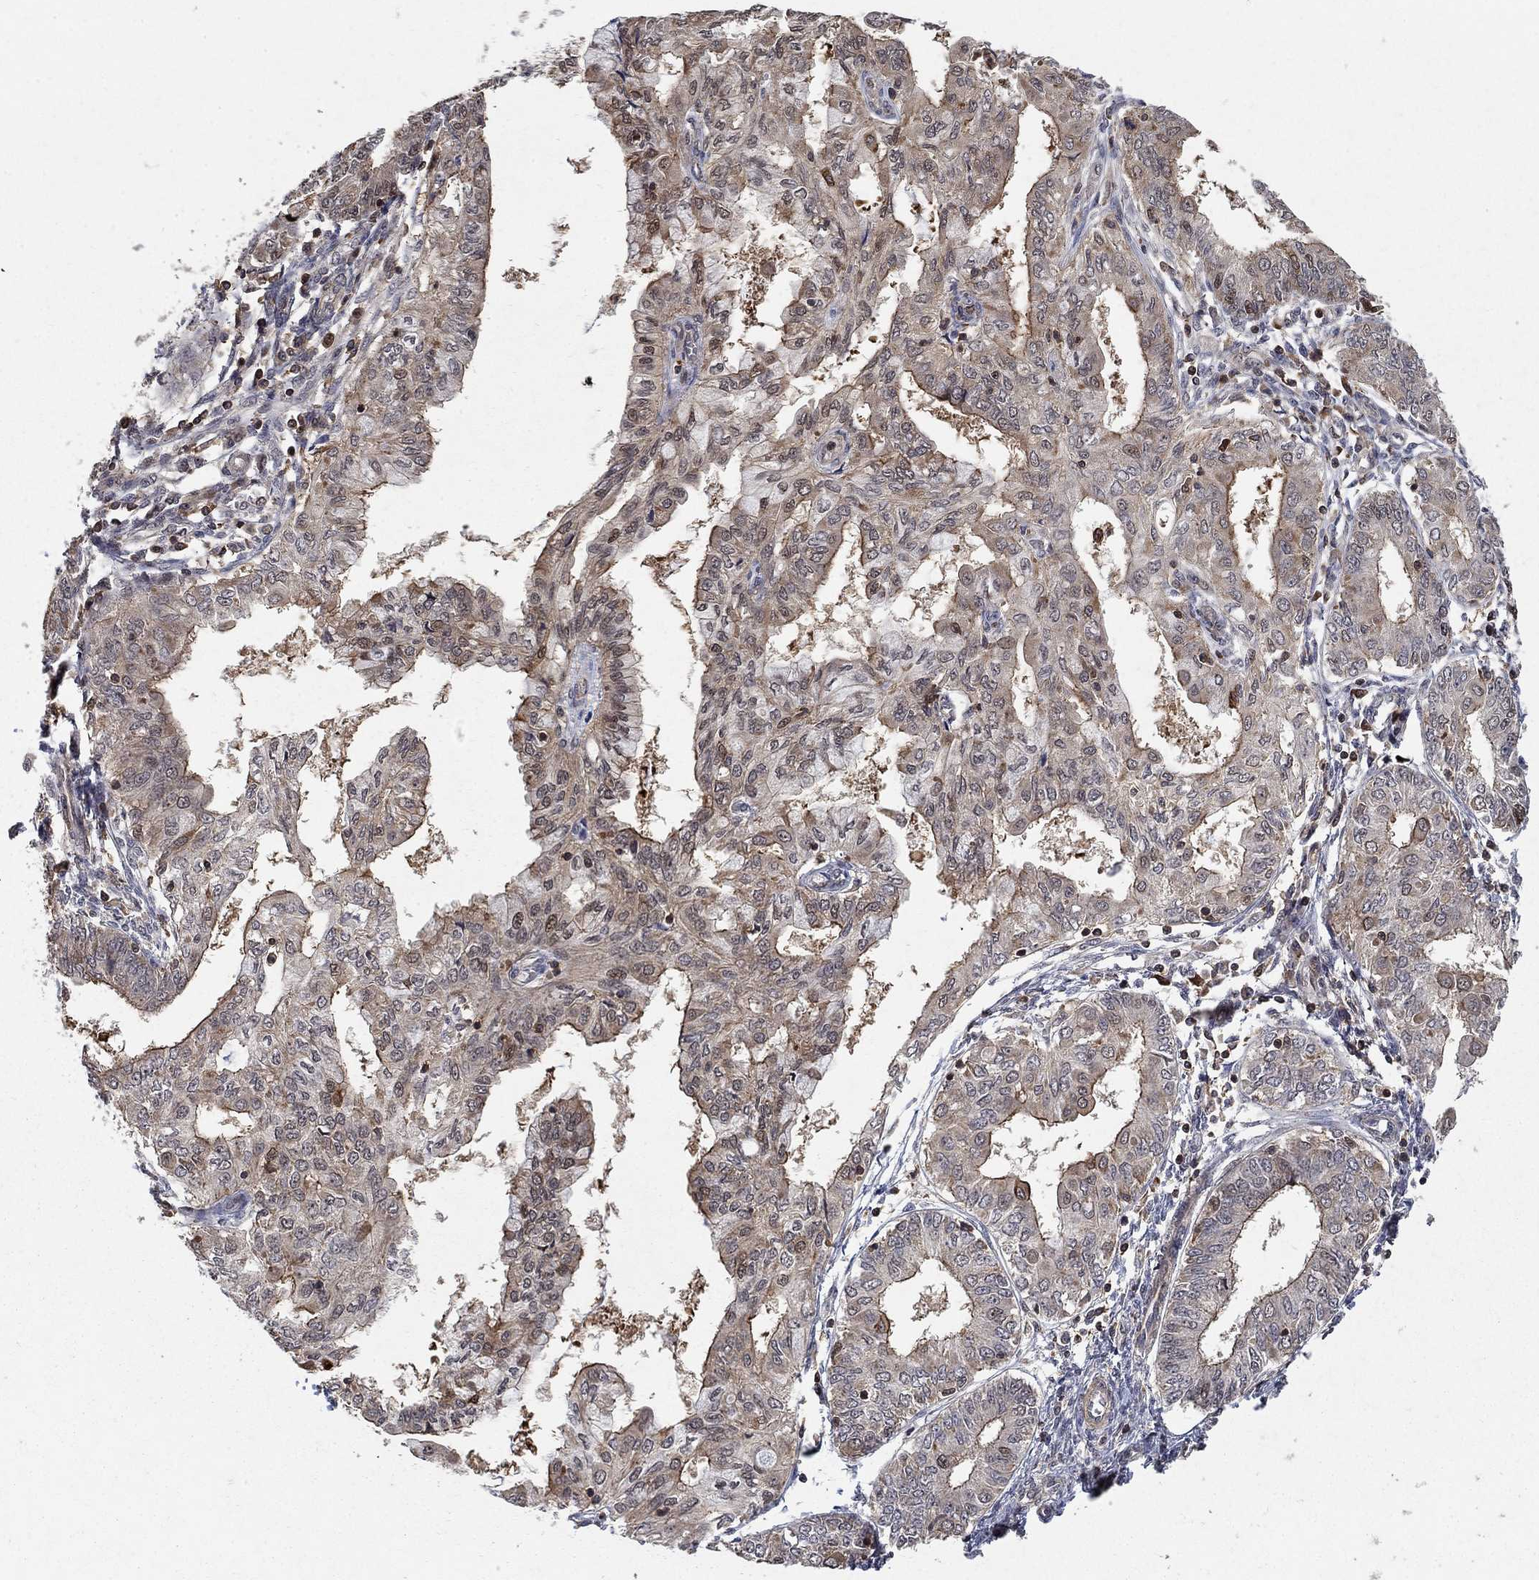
{"staining": {"intensity": "strong", "quantity": "<25%", "location": "cytoplasmic/membranous"}, "tissue": "endometrial cancer", "cell_type": "Tumor cells", "image_type": "cancer", "snomed": [{"axis": "morphology", "description": "Adenocarcinoma, NOS"}, {"axis": "topography", "description": "Endometrium"}], "caption": "Immunohistochemistry (IHC) image of neoplastic tissue: adenocarcinoma (endometrial) stained using immunohistochemistry displays medium levels of strong protein expression localized specifically in the cytoplasmic/membranous of tumor cells, appearing as a cytoplasmic/membranous brown color.", "gene": "CCDC66", "patient": {"sex": "female", "age": 68}}